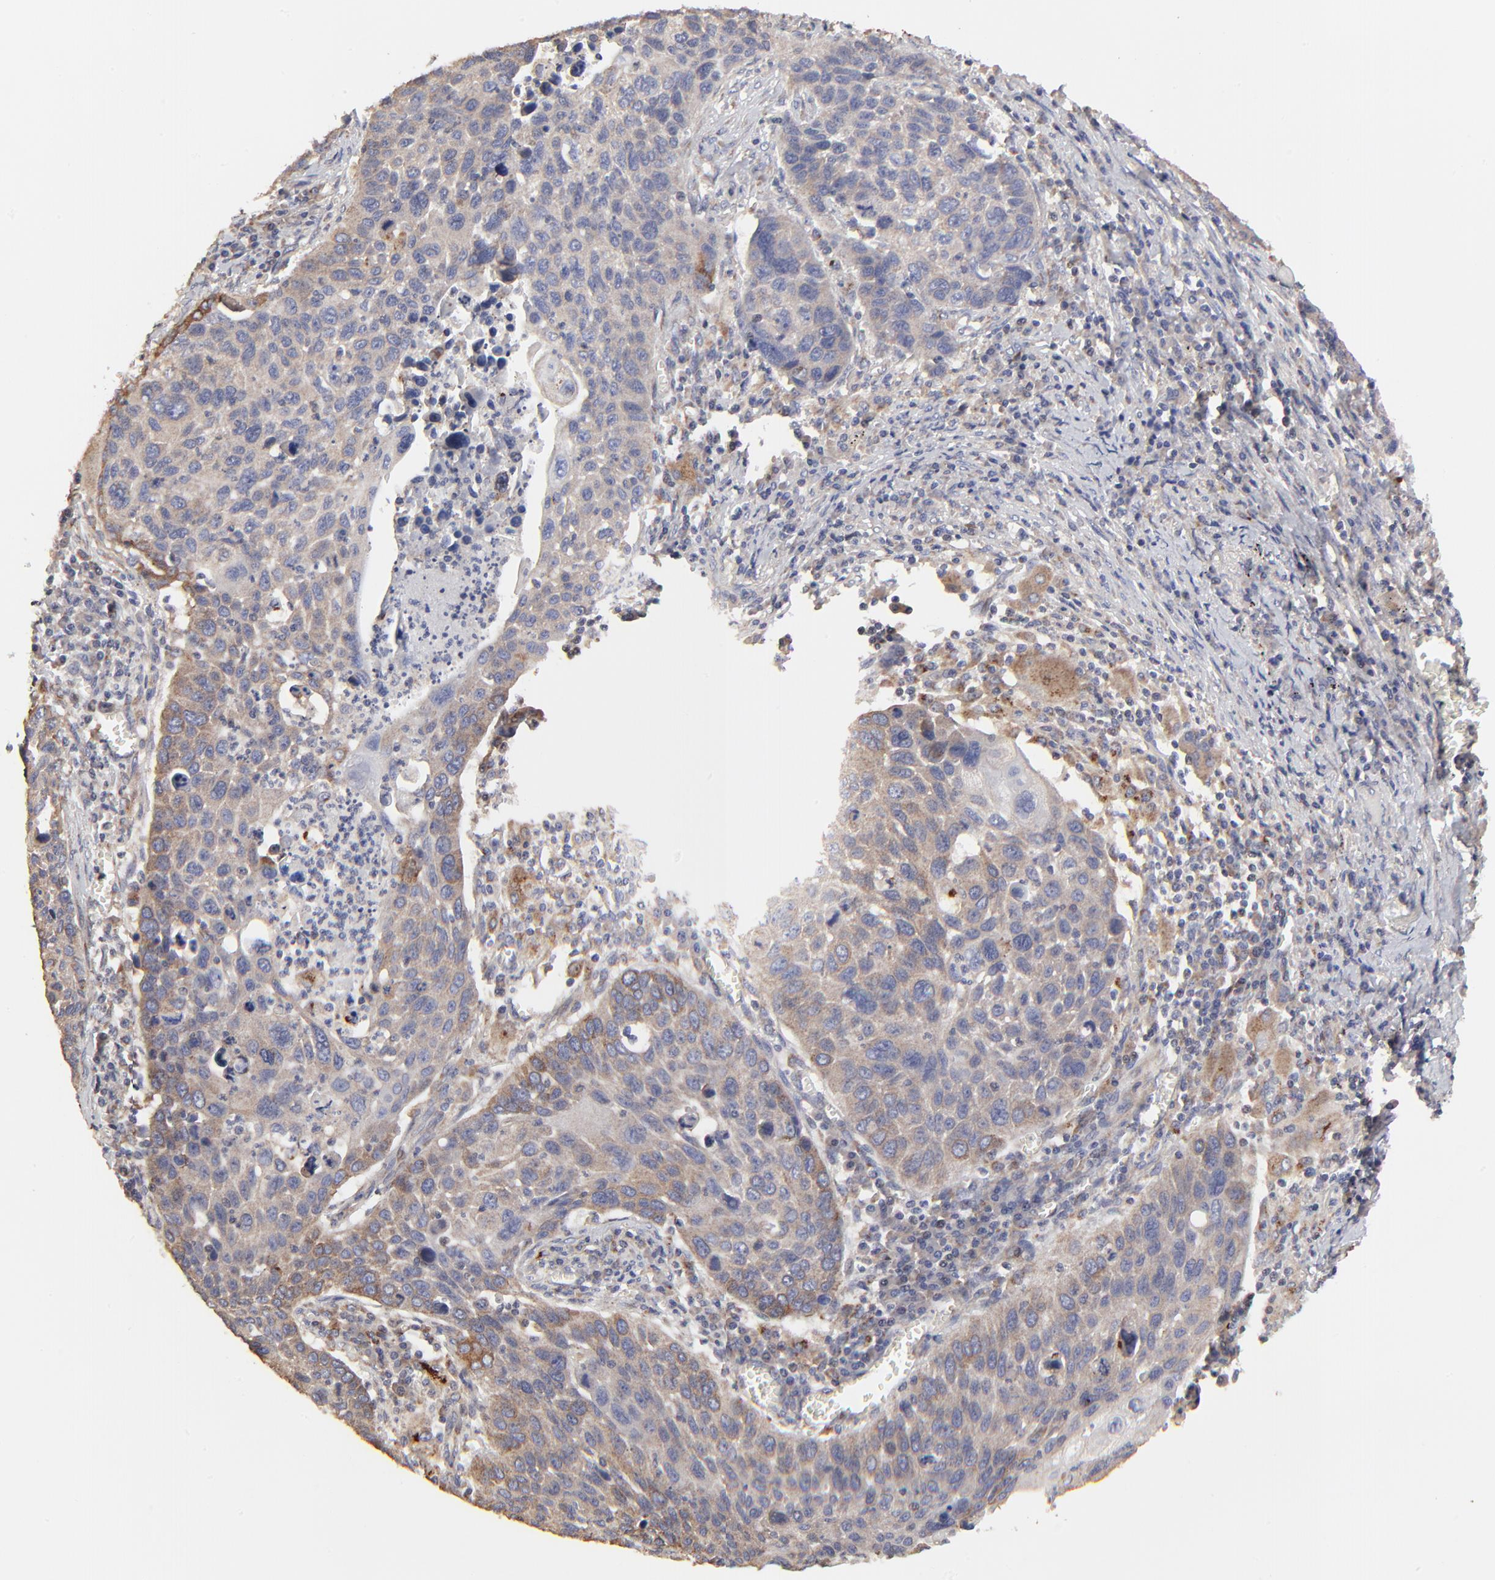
{"staining": {"intensity": "moderate", "quantity": ">75%", "location": "cytoplasmic/membranous"}, "tissue": "lung cancer", "cell_type": "Tumor cells", "image_type": "cancer", "snomed": [{"axis": "morphology", "description": "Squamous cell carcinoma, NOS"}, {"axis": "topography", "description": "Lung"}], "caption": "Protein expression analysis of squamous cell carcinoma (lung) reveals moderate cytoplasmic/membranous expression in about >75% of tumor cells.", "gene": "ELP2", "patient": {"sex": "male", "age": 68}}